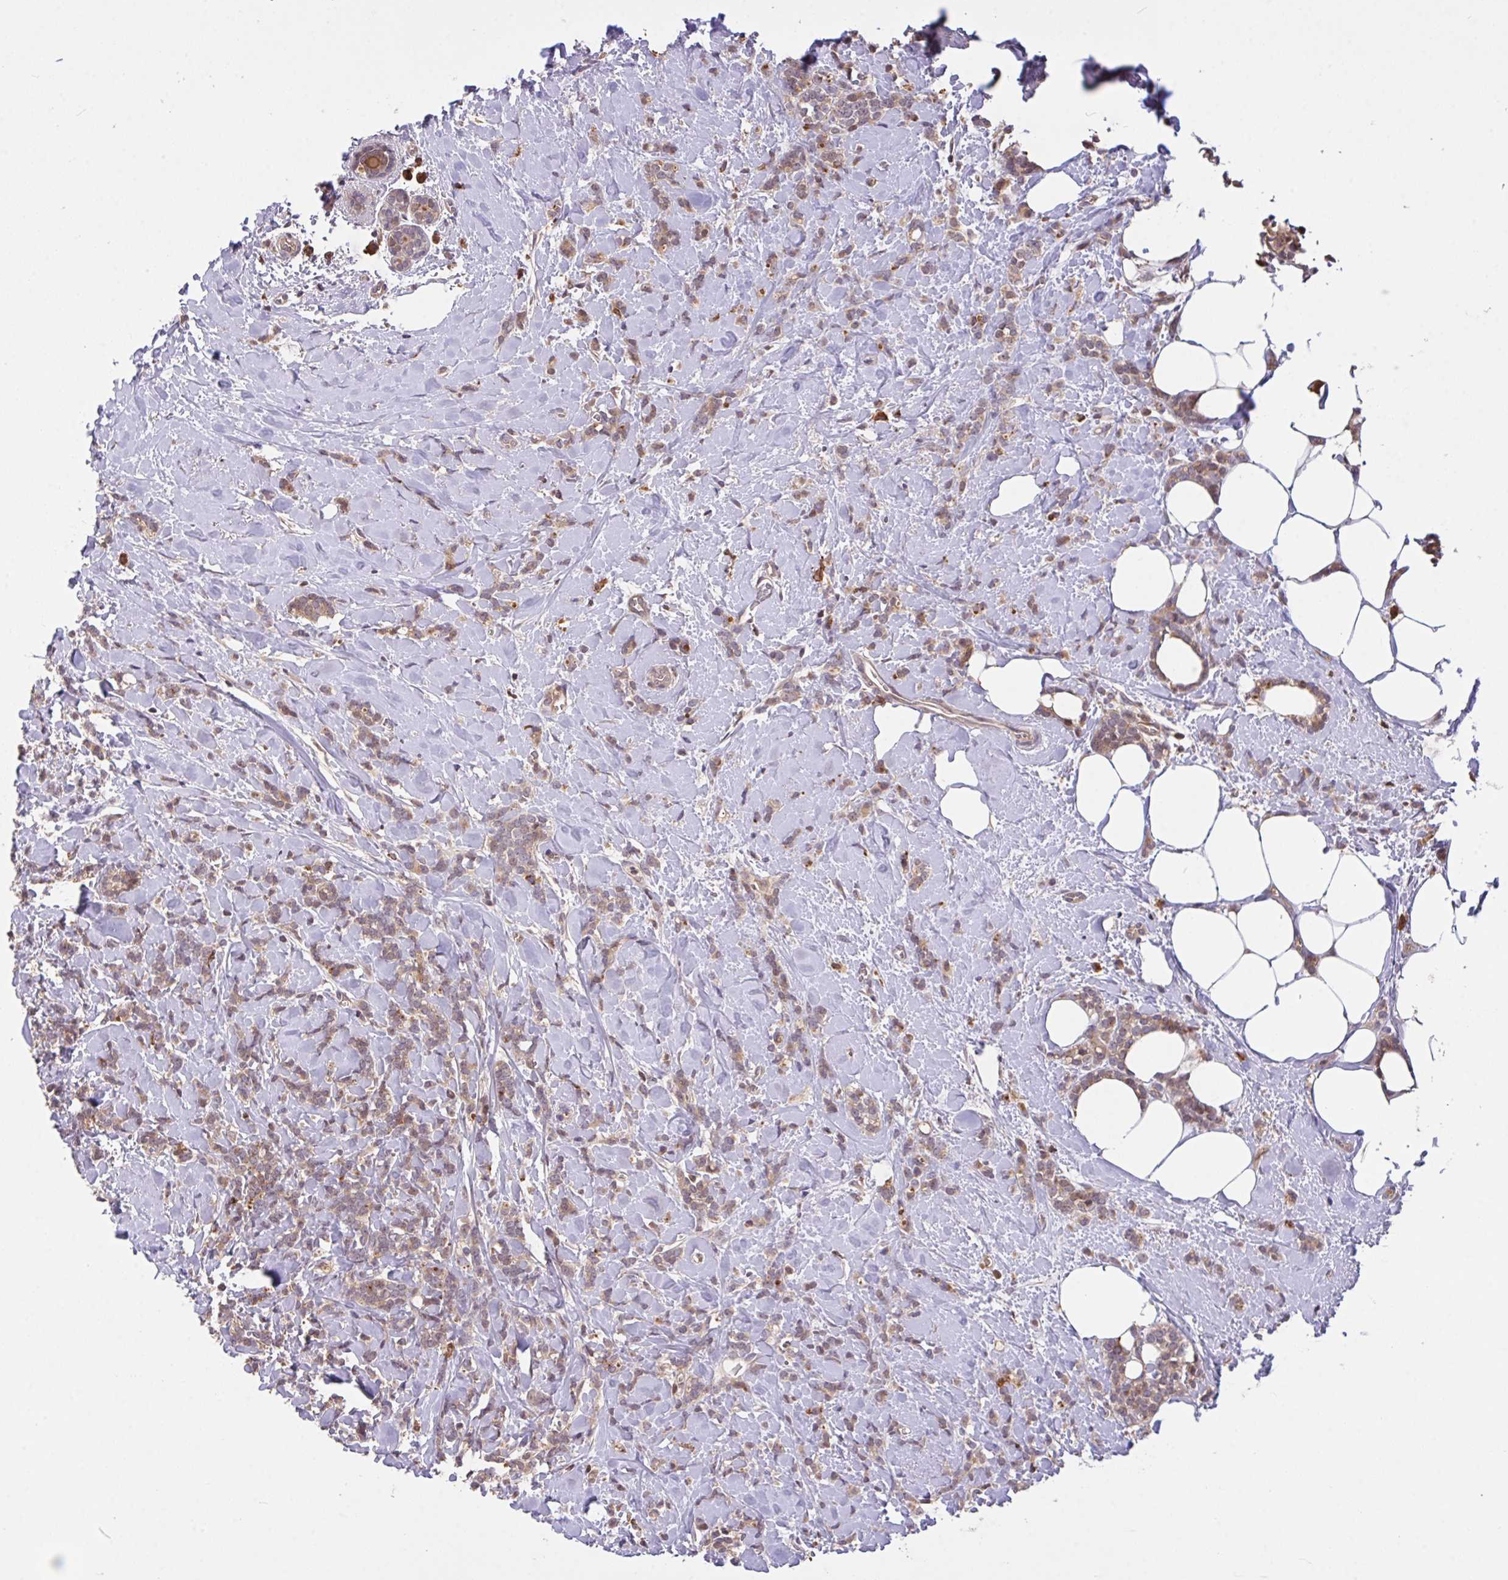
{"staining": {"intensity": "weak", "quantity": "25%-75%", "location": "cytoplasmic/membranous"}, "tissue": "breast cancer", "cell_type": "Tumor cells", "image_type": "cancer", "snomed": [{"axis": "morphology", "description": "Lobular carcinoma"}, {"axis": "topography", "description": "Breast"}], "caption": "A histopathology image of breast cancer stained for a protein displays weak cytoplasmic/membranous brown staining in tumor cells.", "gene": "FCER1A", "patient": {"sex": "female", "age": 59}}